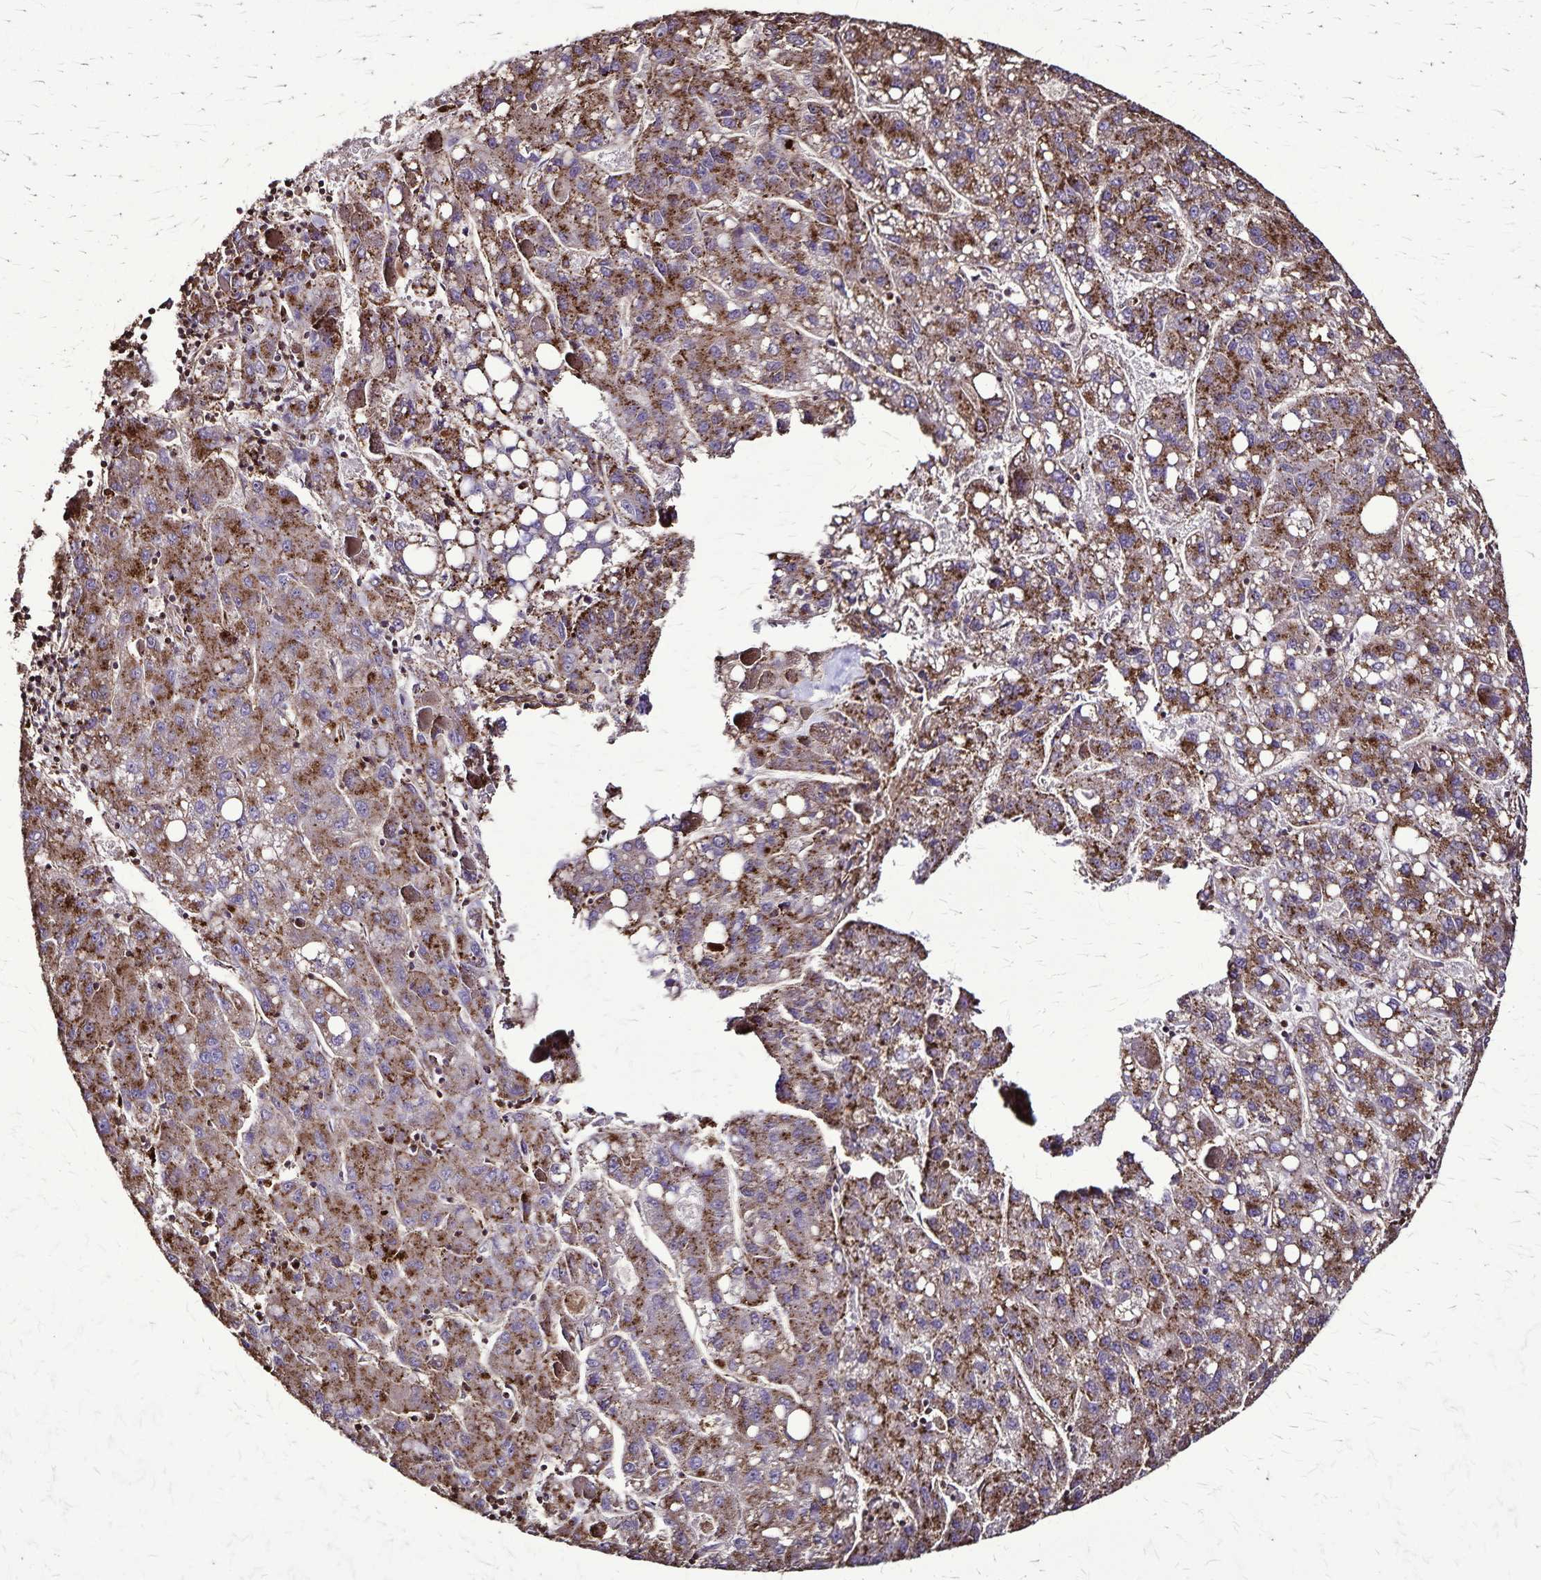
{"staining": {"intensity": "moderate", "quantity": ">75%", "location": "cytoplasmic/membranous"}, "tissue": "liver cancer", "cell_type": "Tumor cells", "image_type": "cancer", "snomed": [{"axis": "morphology", "description": "Carcinoma, Hepatocellular, NOS"}, {"axis": "topography", "description": "Liver"}], "caption": "DAB immunohistochemical staining of human liver cancer (hepatocellular carcinoma) displays moderate cytoplasmic/membranous protein positivity in about >75% of tumor cells. (DAB IHC with brightfield microscopy, high magnification).", "gene": "CHMP1B", "patient": {"sex": "female", "age": 82}}